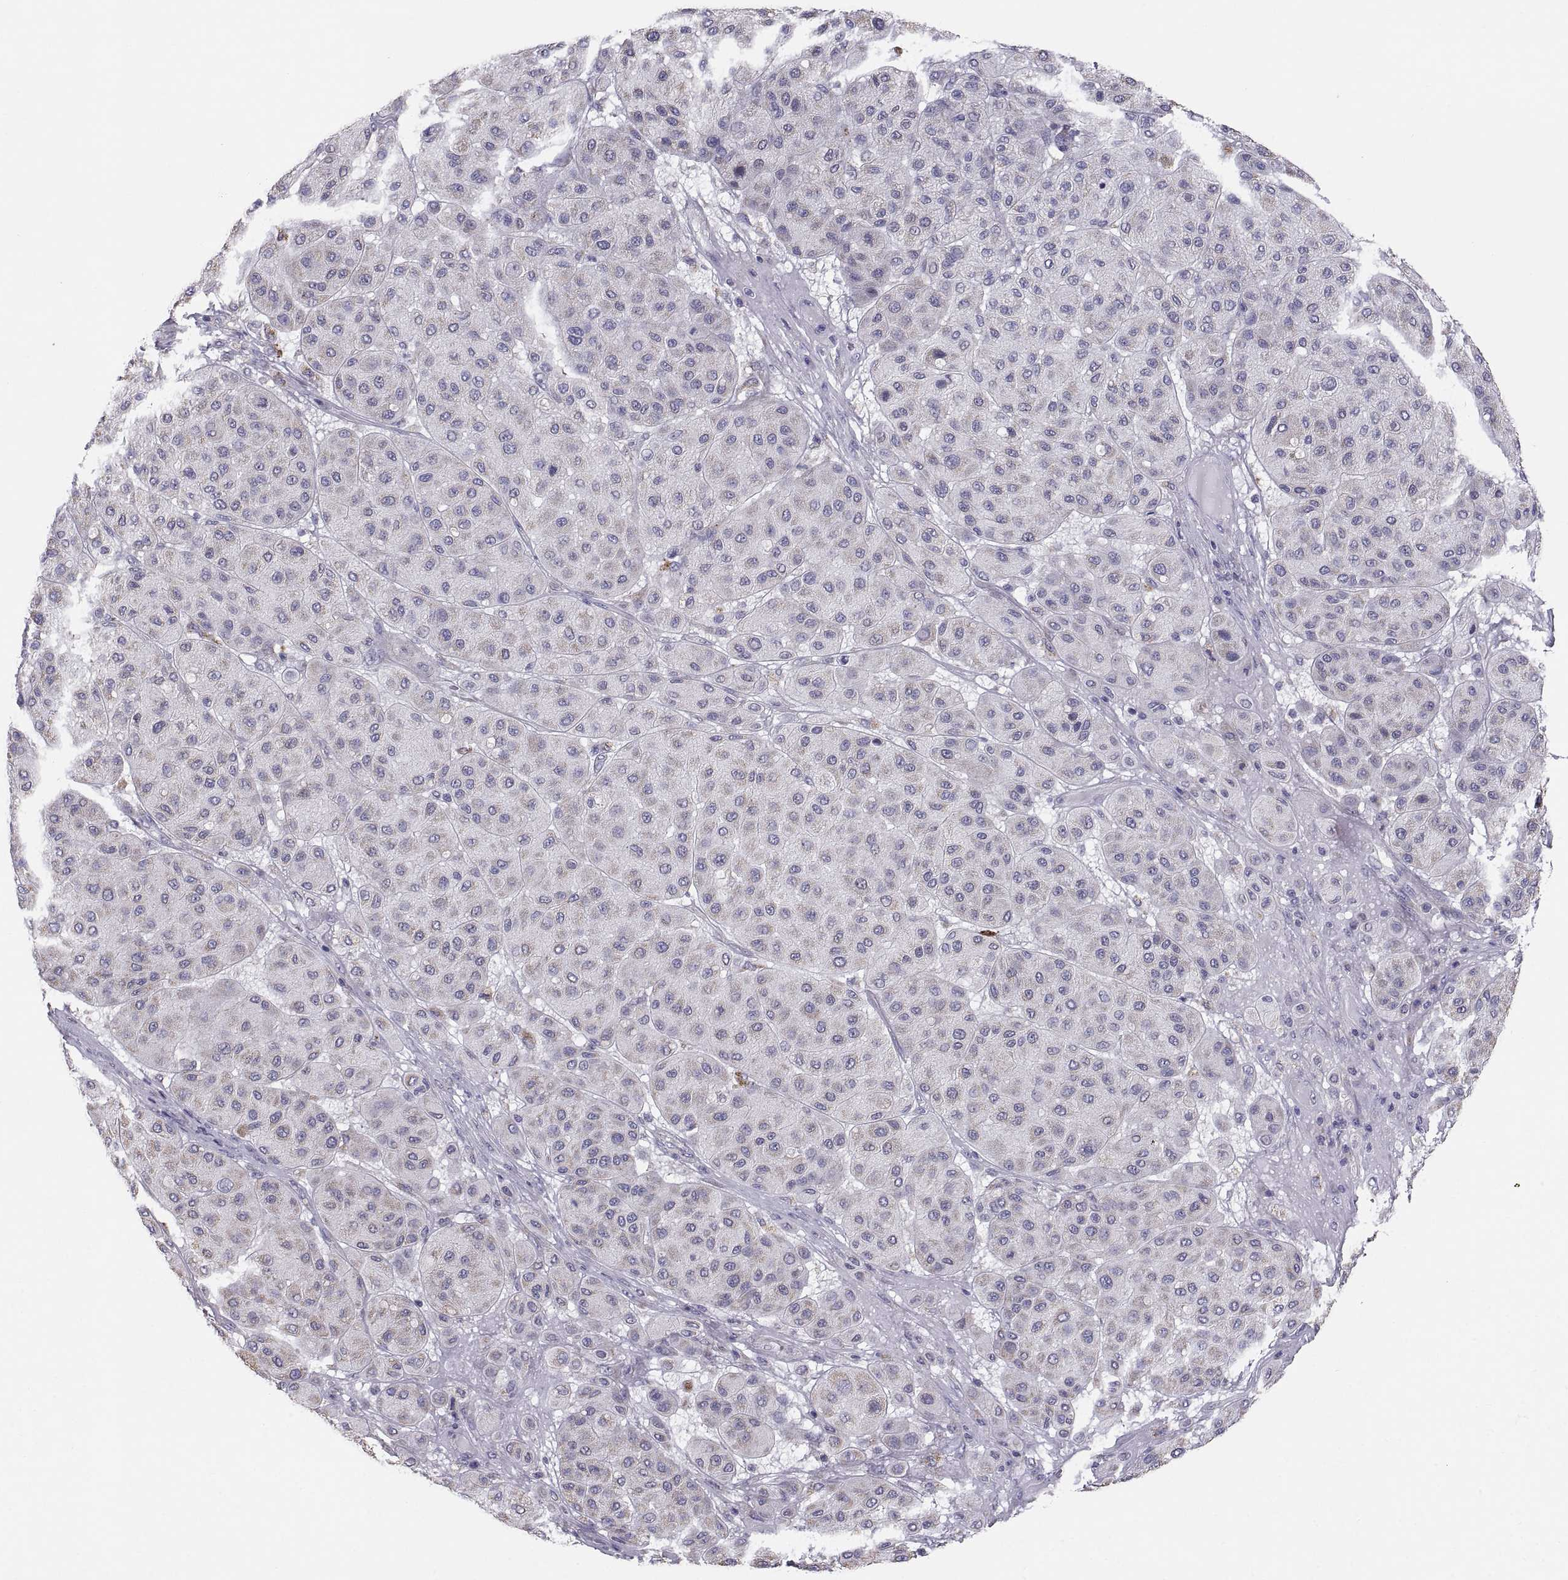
{"staining": {"intensity": "negative", "quantity": "none", "location": "none"}, "tissue": "melanoma", "cell_type": "Tumor cells", "image_type": "cancer", "snomed": [{"axis": "morphology", "description": "Malignant melanoma, Metastatic site"}, {"axis": "topography", "description": "Smooth muscle"}], "caption": "Immunohistochemistry (IHC) of human melanoma reveals no staining in tumor cells.", "gene": "TNNC1", "patient": {"sex": "male", "age": 41}}